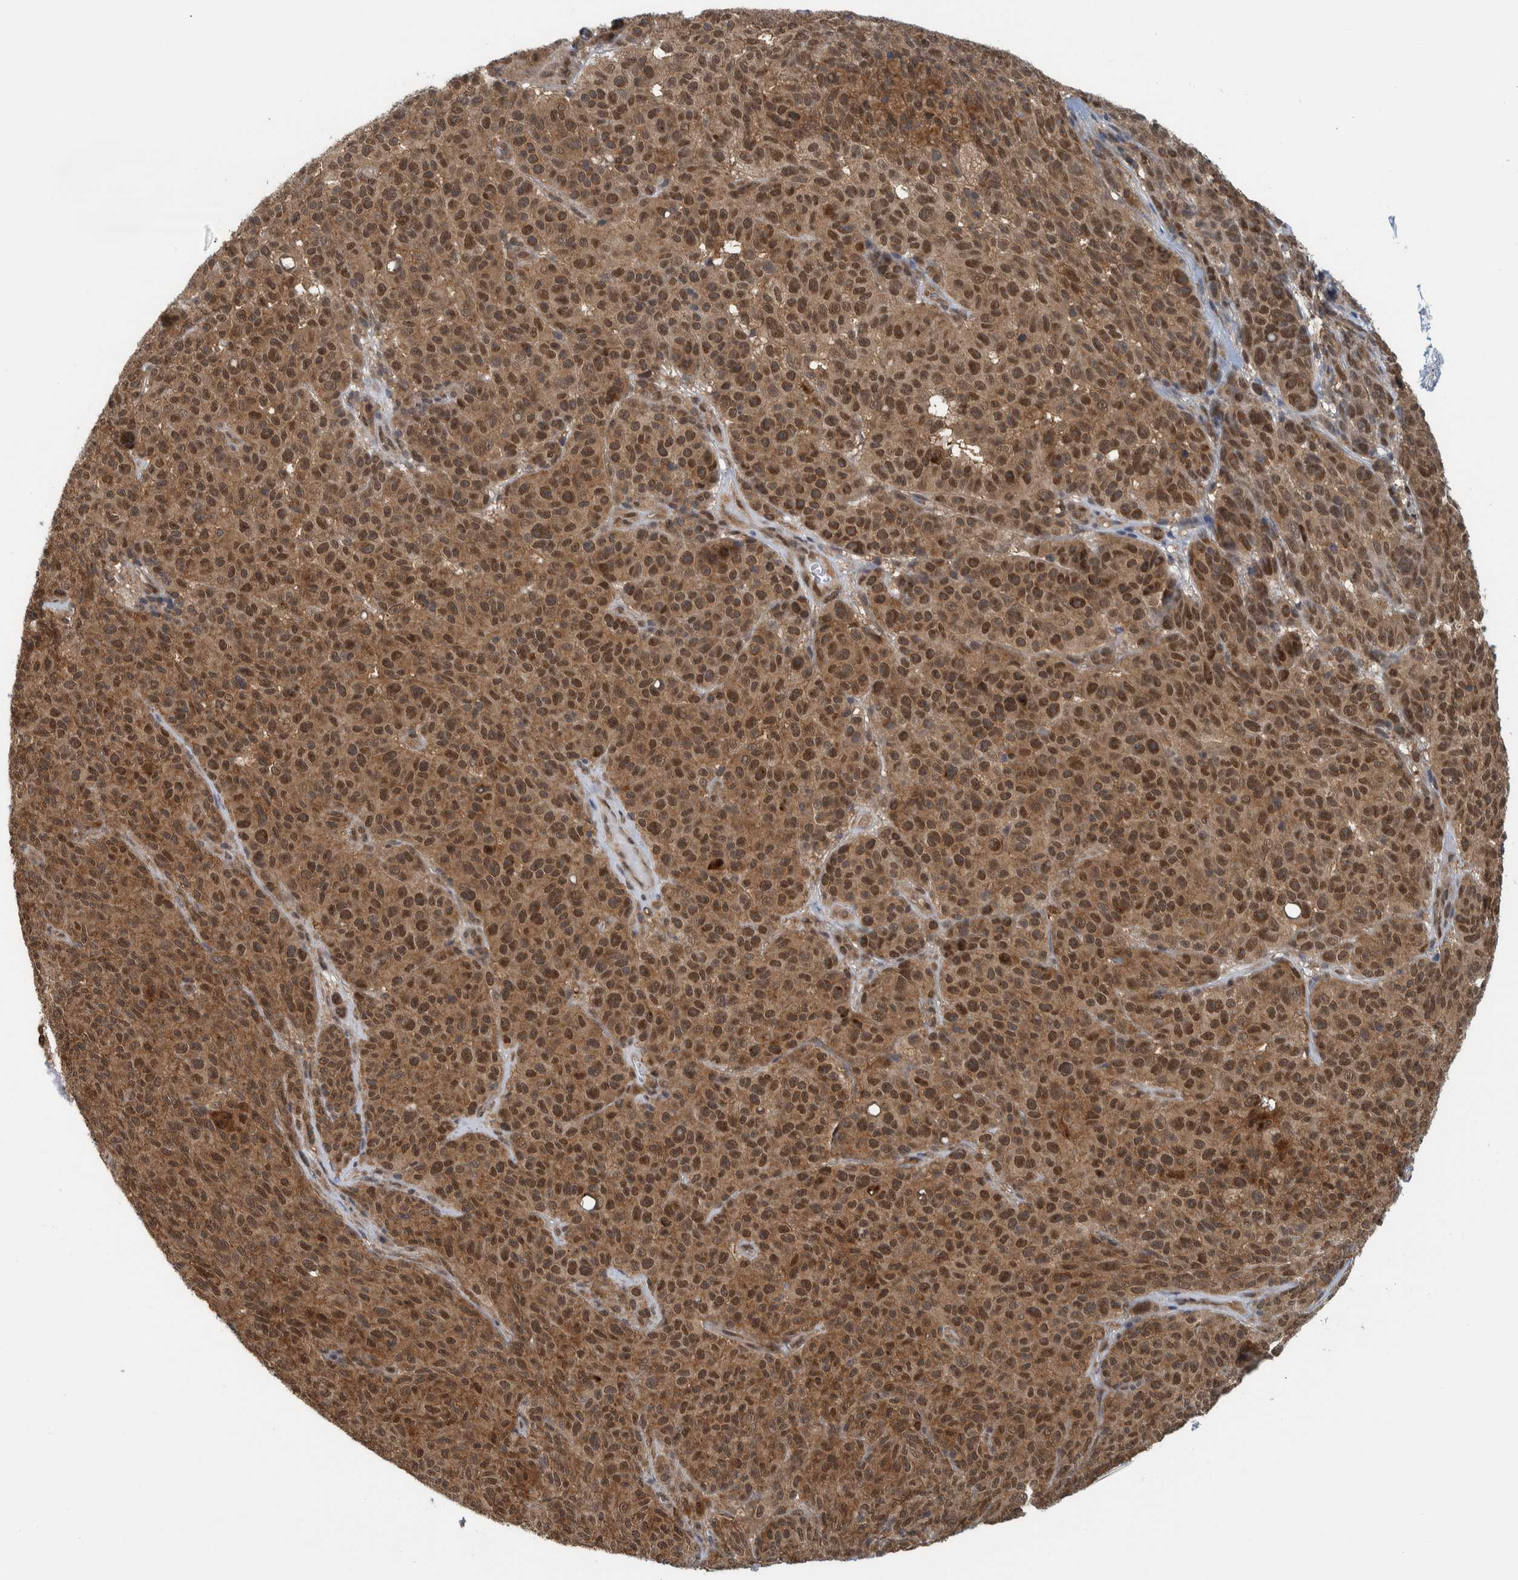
{"staining": {"intensity": "moderate", "quantity": ">75%", "location": "cytoplasmic/membranous,nuclear"}, "tissue": "melanoma", "cell_type": "Tumor cells", "image_type": "cancer", "snomed": [{"axis": "morphology", "description": "Malignant melanoma, NOS"}, {"axis": "topography", "description": "Skin"}], "caption": "Melanoma was stained to show a protein in brown. There is medium levels of moderate cytoplasmic/membranous and nuclear staining in approximately >75% of tumor cells.", "gene": "COPS3", "patient": {"sex": "female", "age": 82}}